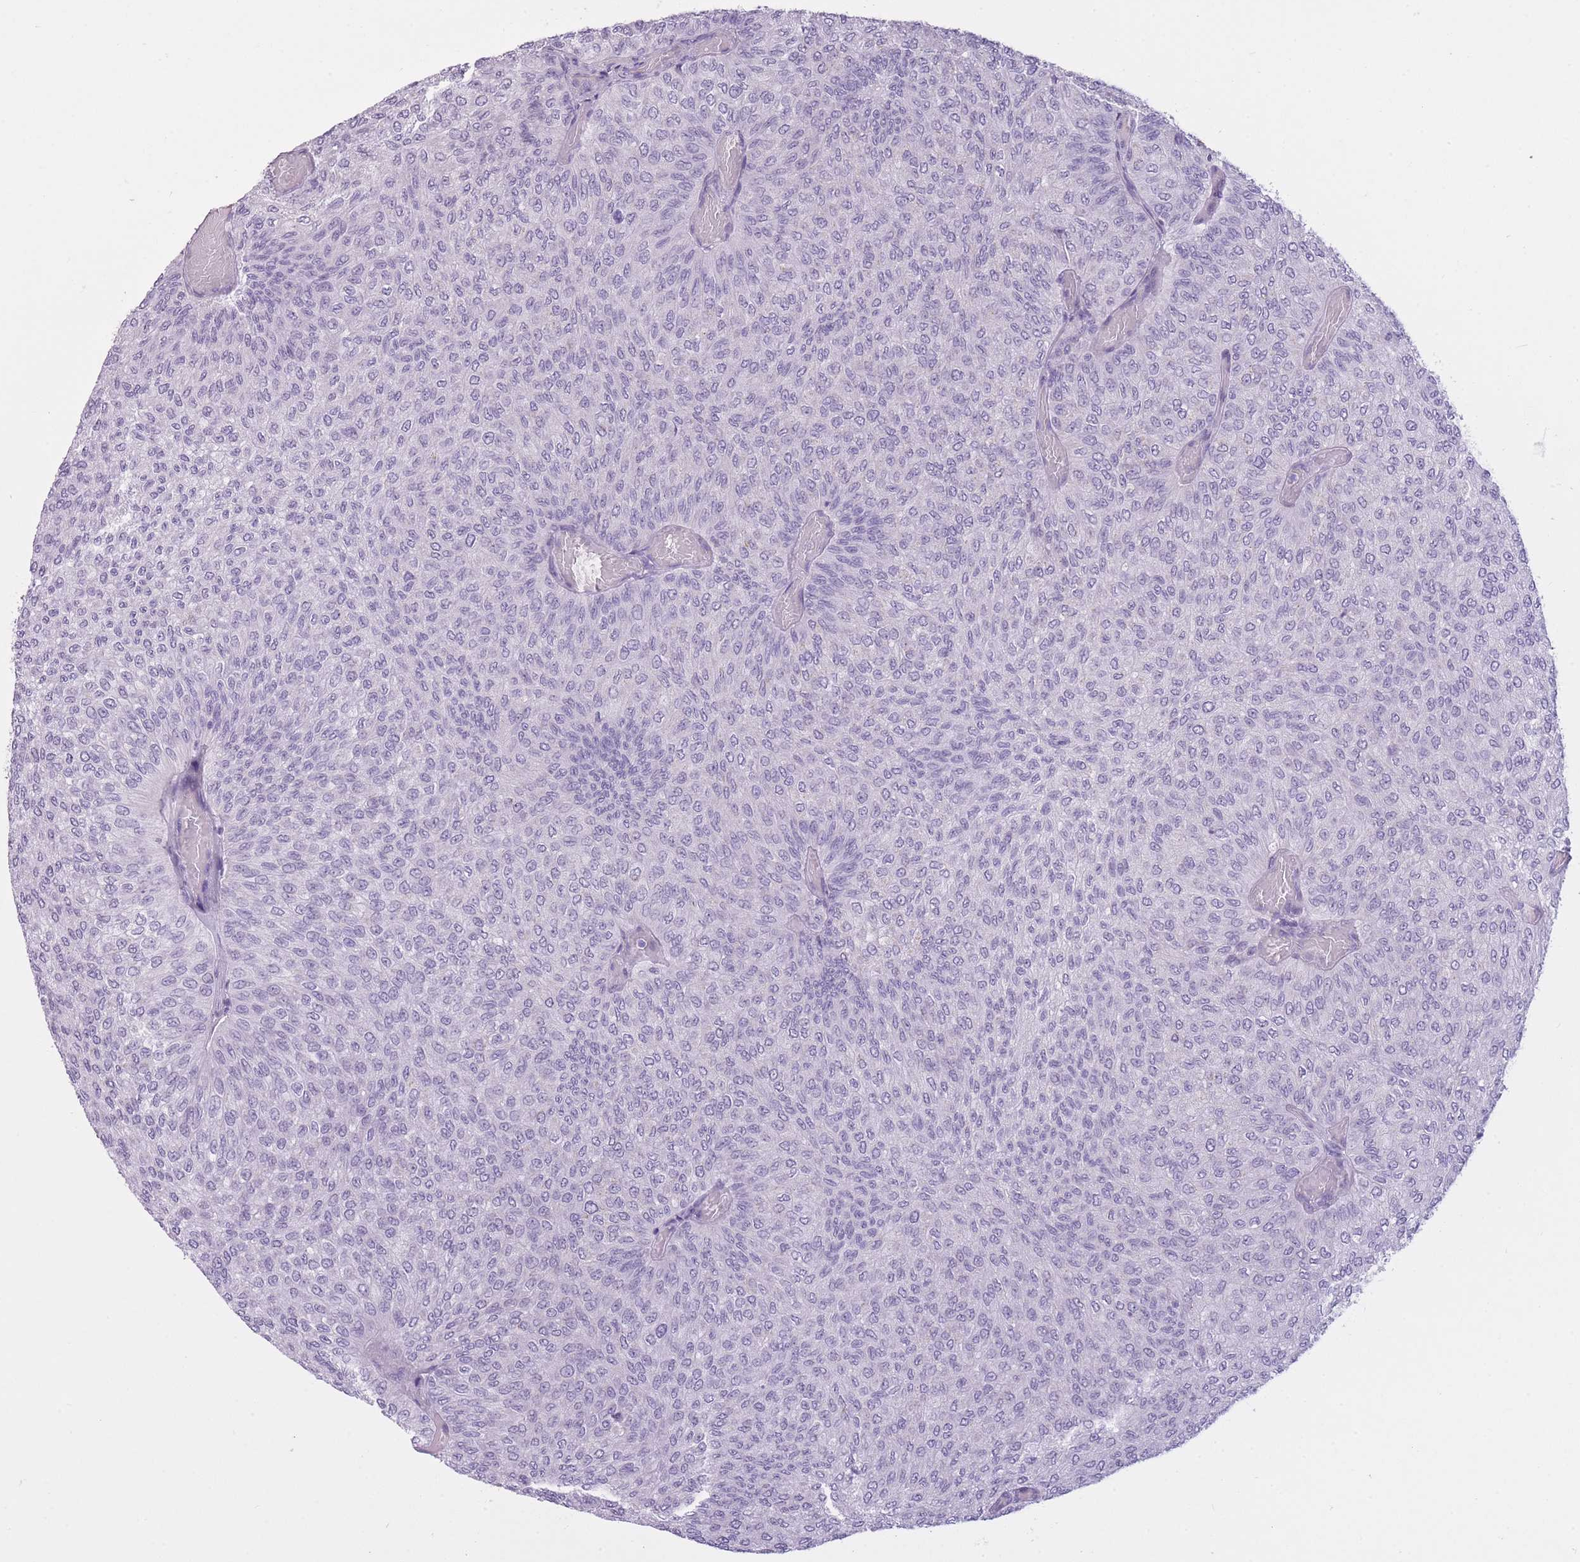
{"staining": {"intensity": "negative", "quantity": "none", "location": "none"}, "tissue": "urothelial cancer", "cell_type": "Tumor cells", "image_type": "cancer", "snomed": [{"axis": "morphology", "description": "Urothelial carcinoma, Low grade"}, {"axis": "topography", "description": "Urinary bladder"}], "caption": "The photomicrograph exhibits no significant expression in tumor cells of low-grade urothelial carcinoma.", "gene": "GOLGA6D", "patient": {"sex": "male", "age": 78}}